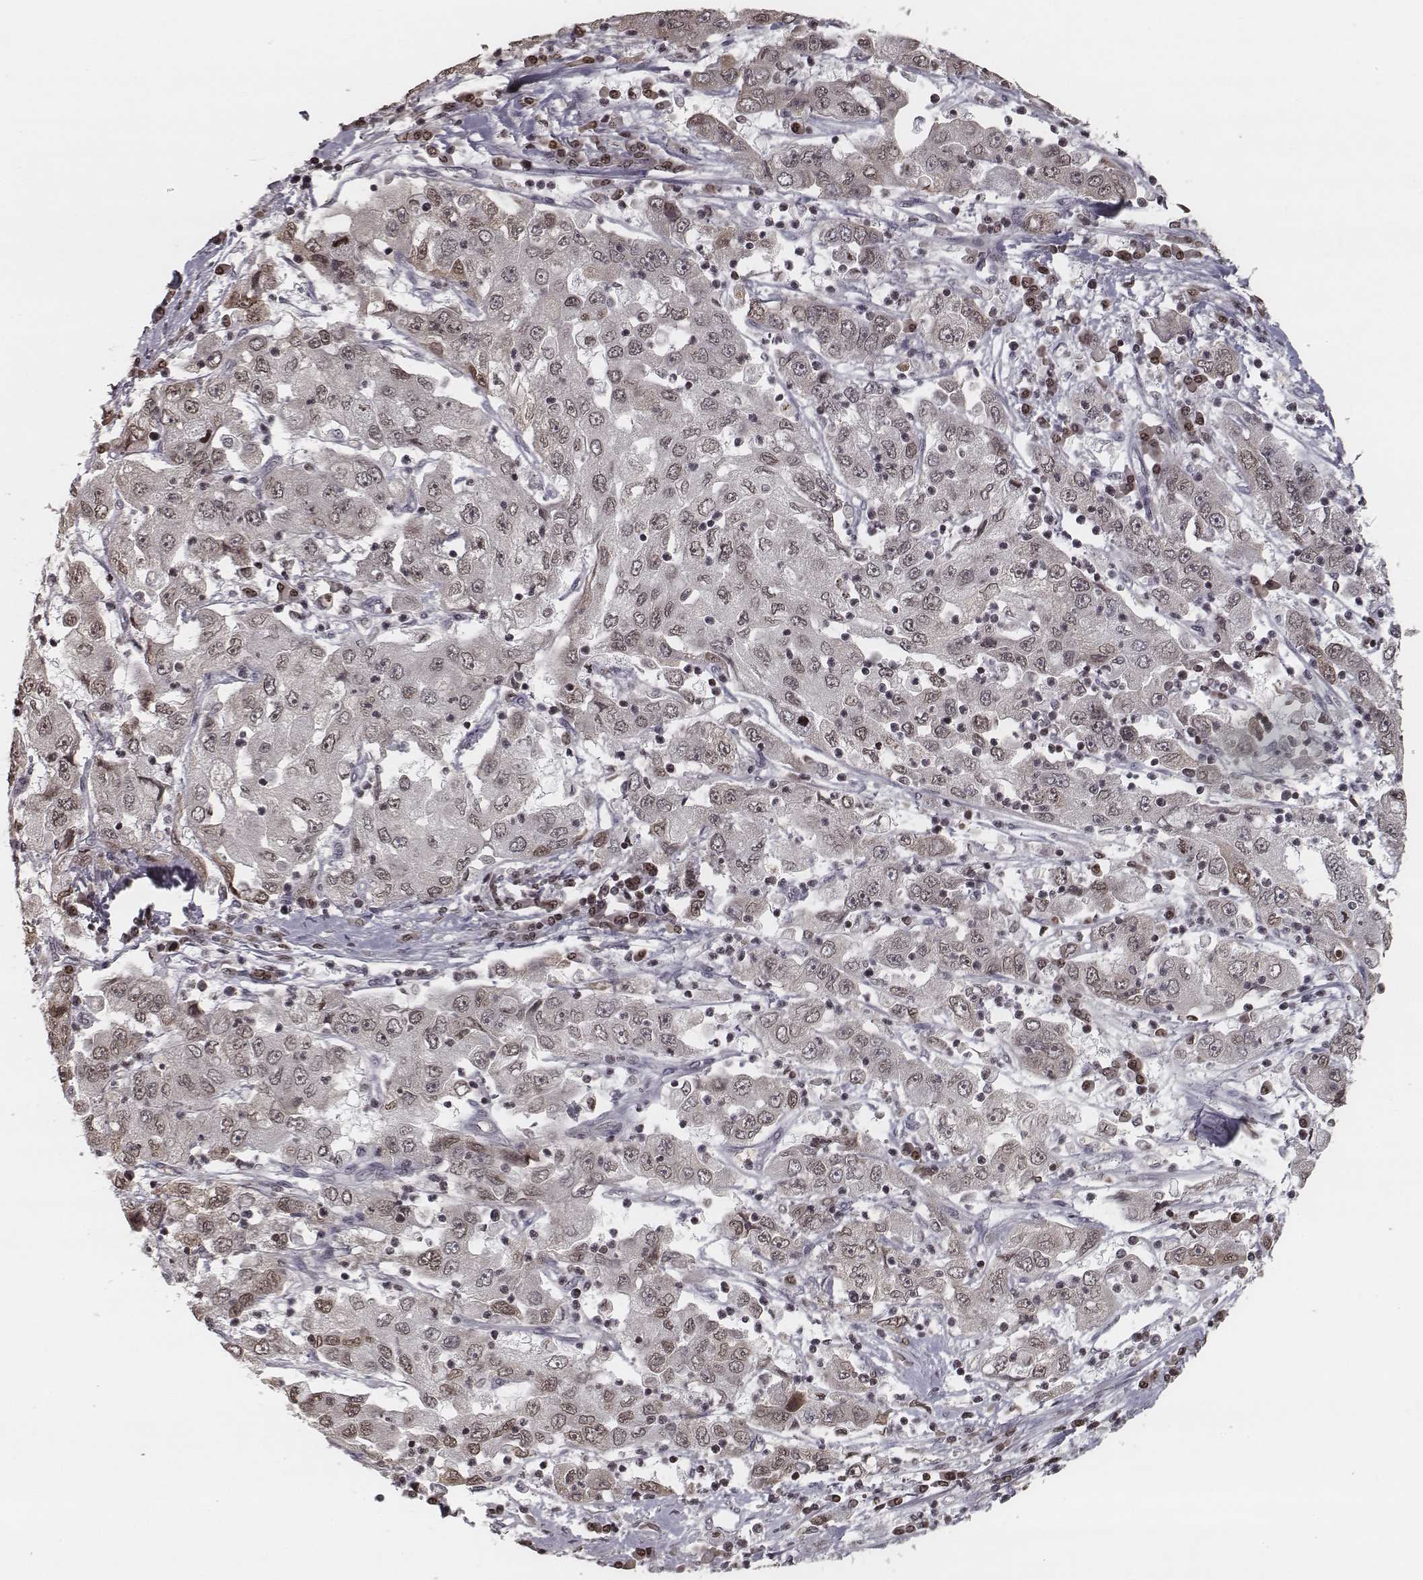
{"staining": {"intensity": "weak", "quantity": "25%-75%", "location": "nuclear"}, "tissue": "cervical cancer", "cell_type": "Tumor cells", "image_type": "cancer", "snomed": [{"axis": "morphology", "description": "Squamous cell carcinoma, NOS"}, {"axis": "topography", "description": "Cervix"}], "caption": "Tumor cells demonstrate low levels of weak nuclear staining in about 25%-75% of cells in human cervical squamous cell carcinoma.", "gene": "HMGA2", "patient": {"sex": "female", "age": 36}}